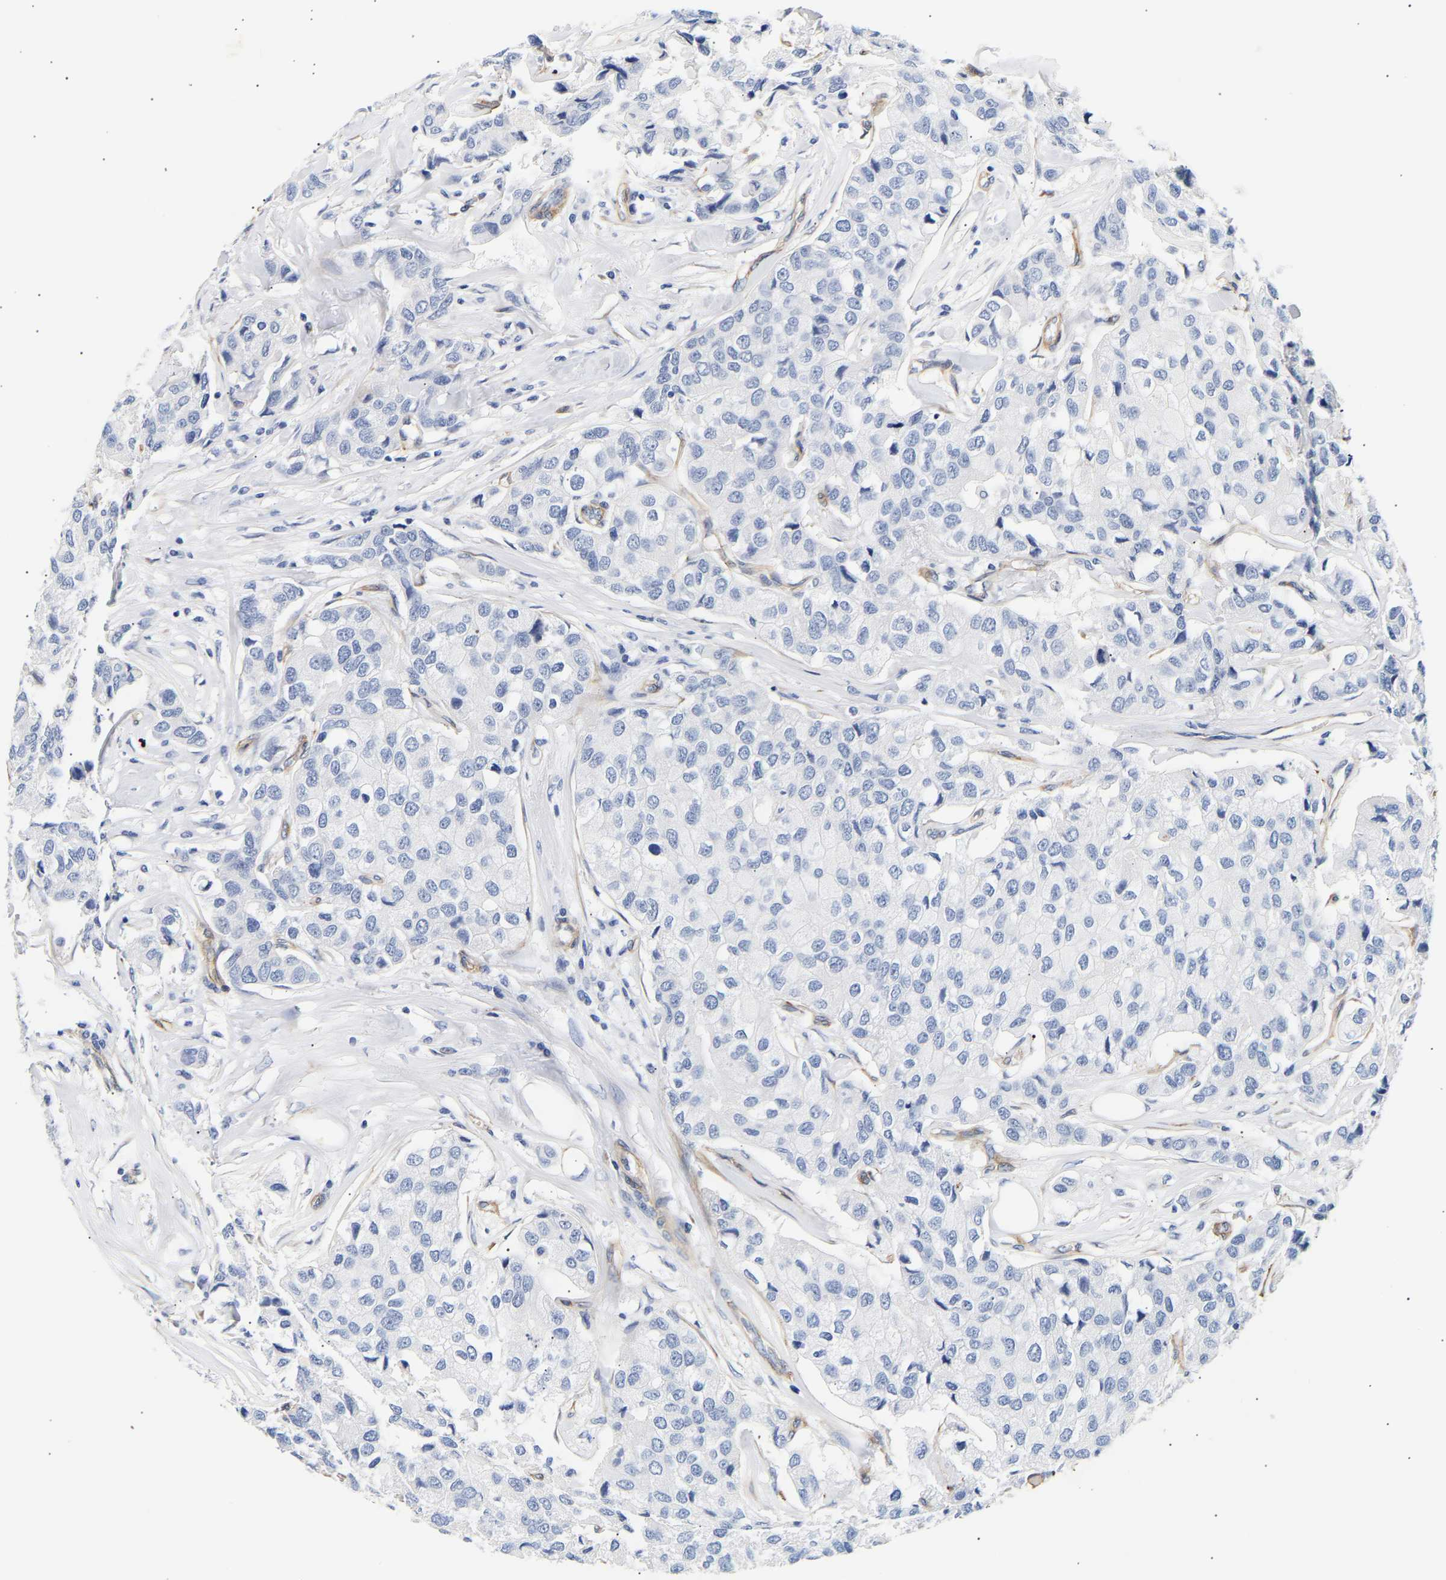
{"staining": {"intensity": "negative", "quantity": "none", "location": "none"}, "tissue": "breast cancer", "cell_type": "Tumor cells", "image_type": "cancer", "snomed": [{"axis": "morphology", "description": "Duct carcinoma"}, {"axis": "topography", "description": "Breast"}], "caption": "Breast cancer was stained to show a protein in brown. There is no significant expression in tumor cells.", "gene": "IGFBP7", "patient": {"sex": "female", "age": 80}}